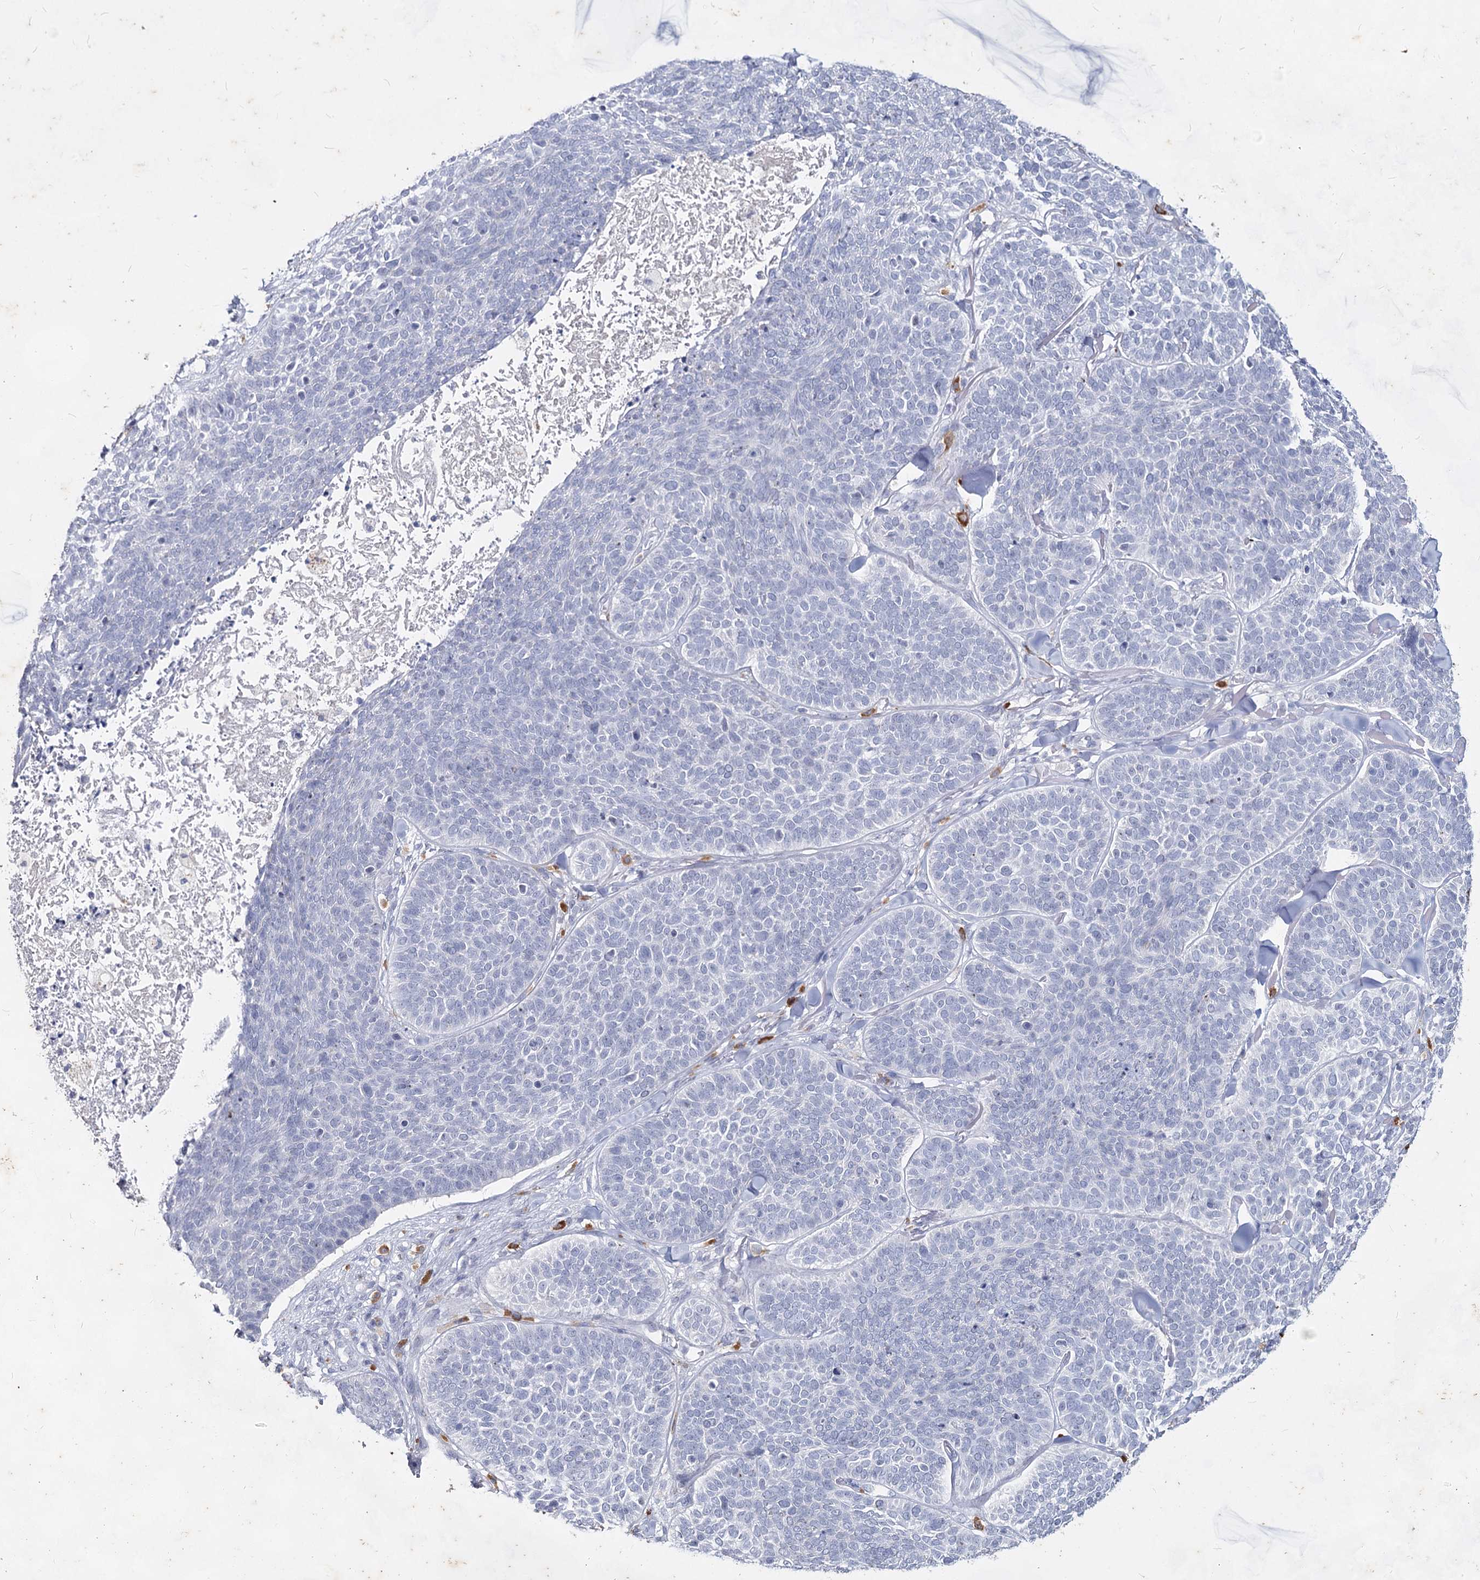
{"staining": {"intensity": "negative", "quantity": "none", "location": "none"}, "tissue": "skin cancer", "cell_type": "Tumor cells", "image_type": "cancer", "snomed": [{"axis": "morphology", "description": "Basal cell carcinoma"}, {"axis": "topography", "description": "Skin"}], "caption": "This is an IHC image of human skin cancer. There is no staining in tumor cells.", "gene": "CCDC73", "patient": {"sex": "male", "age": 85}}